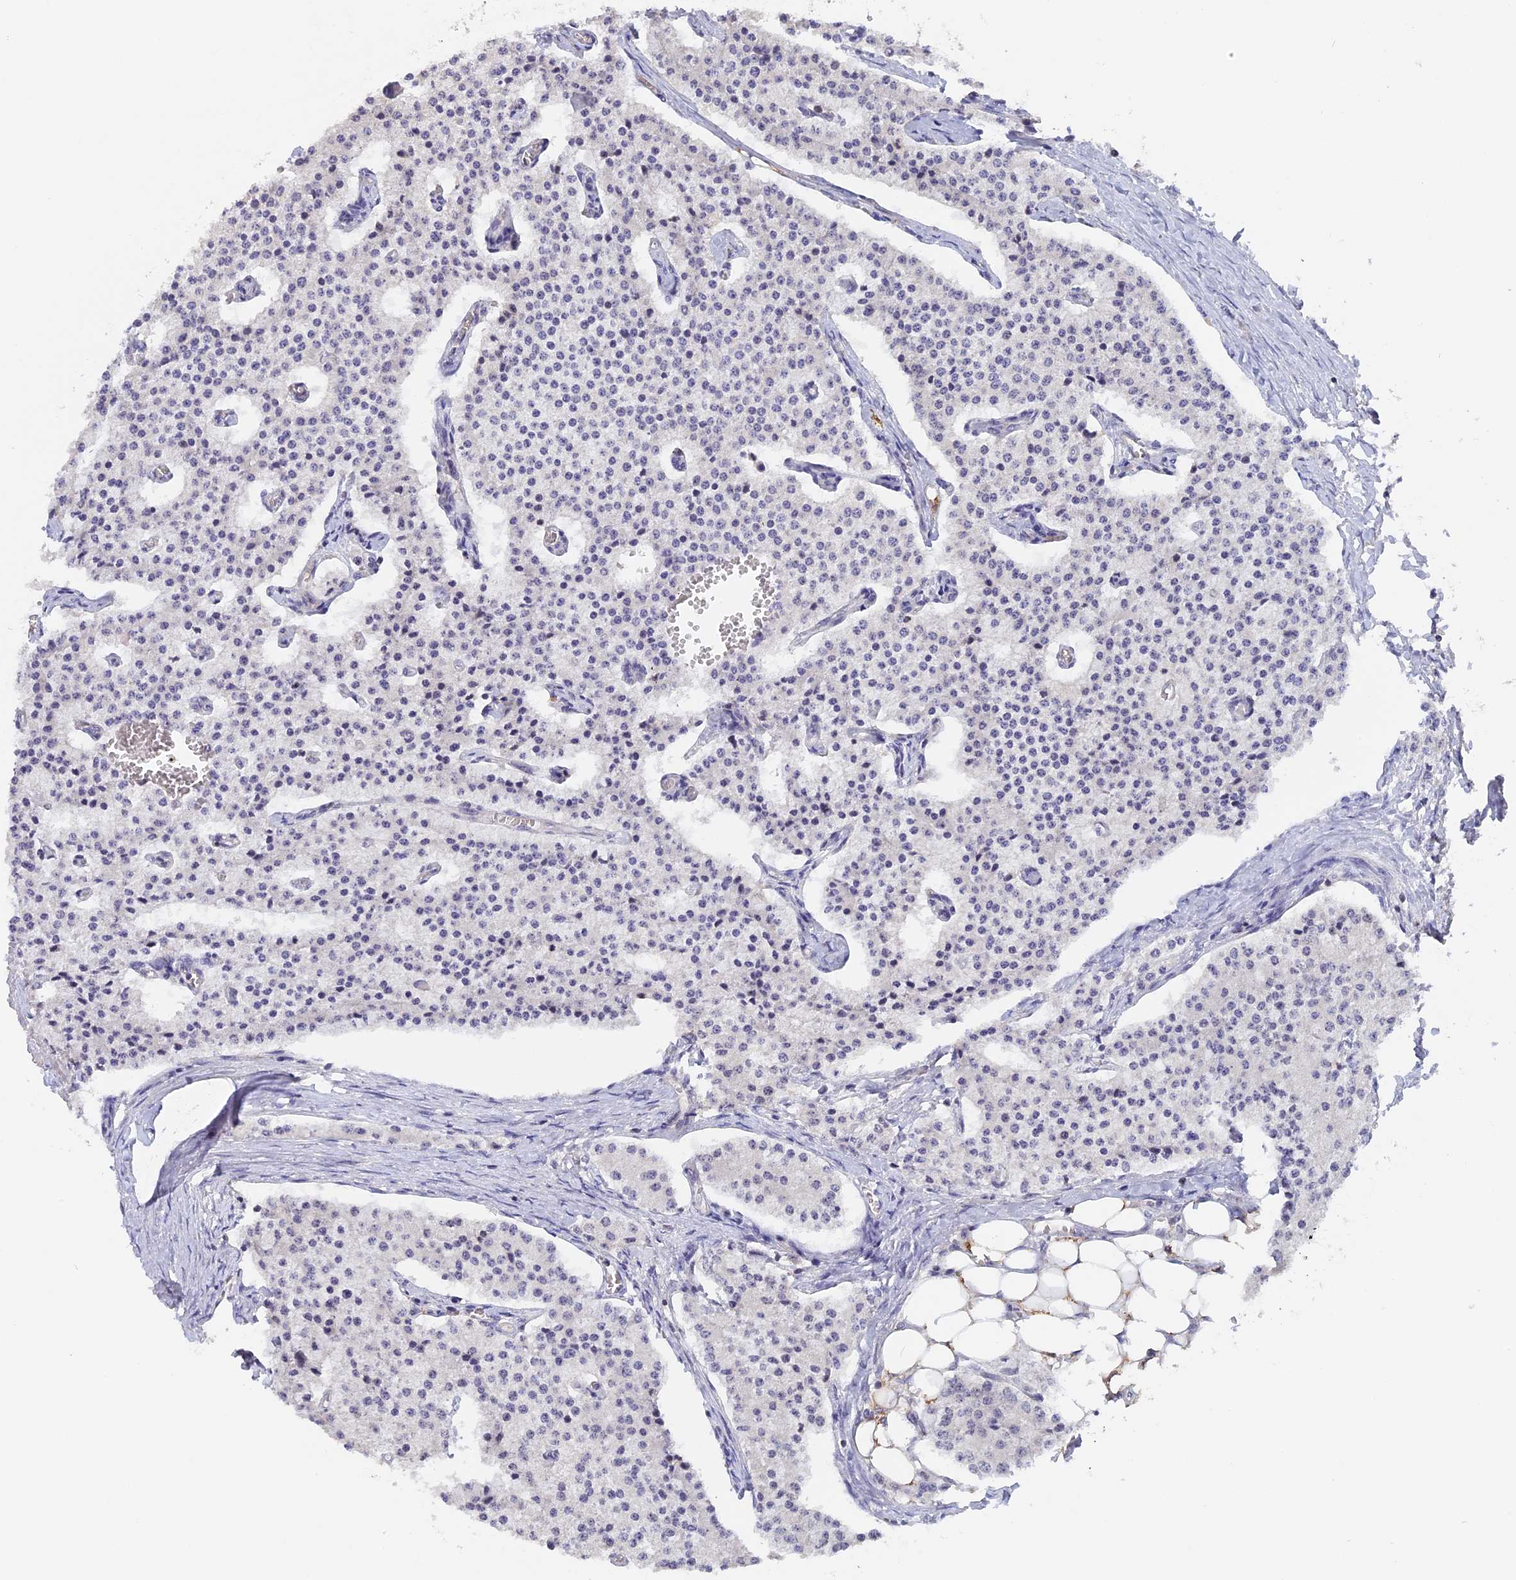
{"staining": {"intensity": "negative", "quantity": "none", "location": "none"}, "tissue": "carcinoid", "cell_type": "Tumor cells", "image_type": "cancer", "snomed": [{"axis": "morphology", "description": "Carcinoid, malignant, NOS"}, {"axis": "topography", "description": "Colon"}], "caption": "This micrograph is of malignant carcinoid stained with immunohistochemistry (IHC) to label a protein in brown with the nuclei are counter-stained blue. There is no staining in tumor cells. (Stains: DAB immunohistochemistry with hematoxylin counter stain, Microscopy: brightfield microscopy at high magnification).", "gene": "RFC5", "patient": {"sex": "female", "age": 52}}